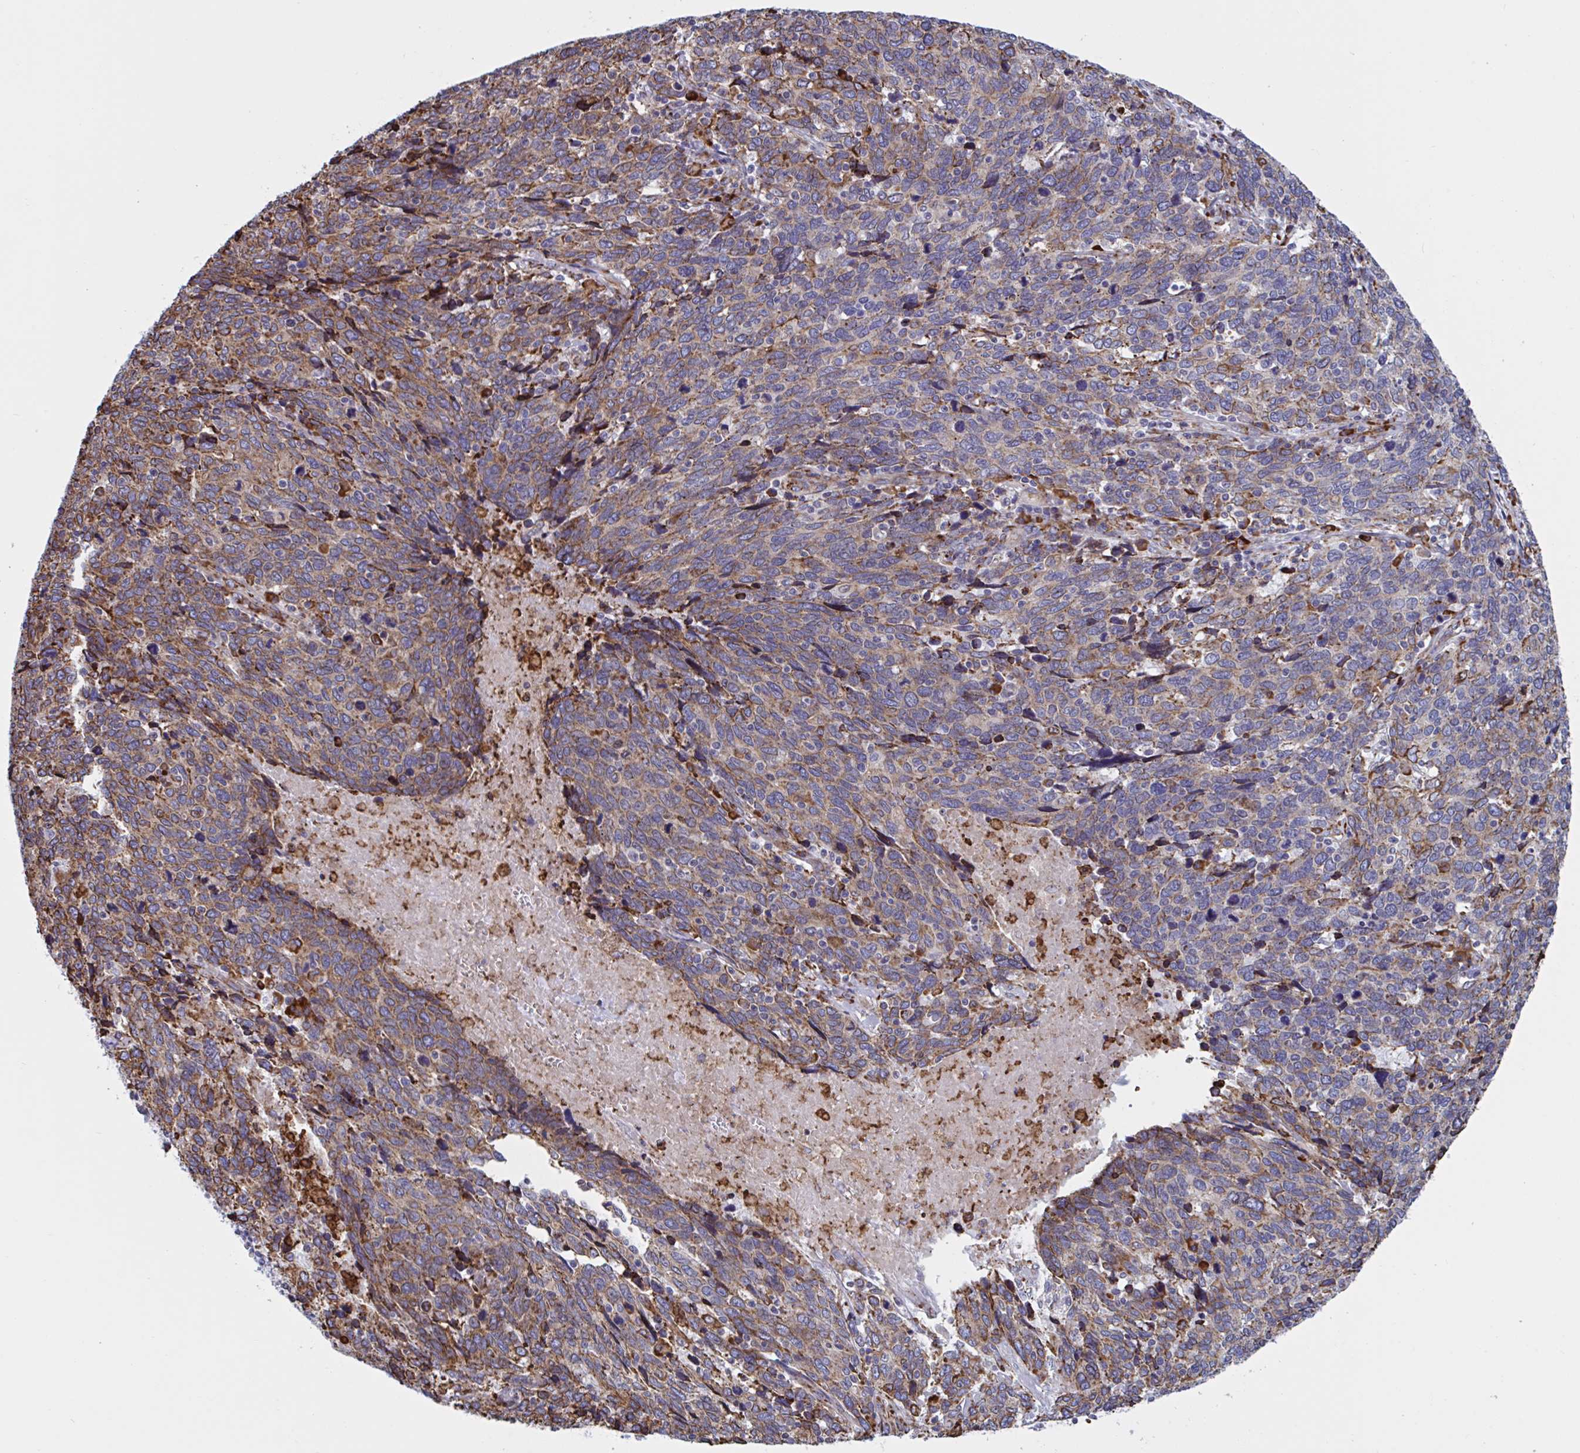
{"staining": {"intensity": "moderate", "quantity": ">75%", "location": "cytoplasmic/membranous"}, "tissue": "cervical cancer", "cell_type": "Tumor cells", "image_type": "cancer", "snomed": [{"axis": "morphology", "description": "Squamous cell carcinoma, NOS"}, {"axis": "topography", "description": "Cervix"}], "caption": "Immunohistochemical staining of human cervical cancer demonstrates moderate cytoplasmic/membranous protein staining in approximately >75% of tumor cells.", "gene": "PEAK3", "patient": {"sex": "female", "age": 41}}